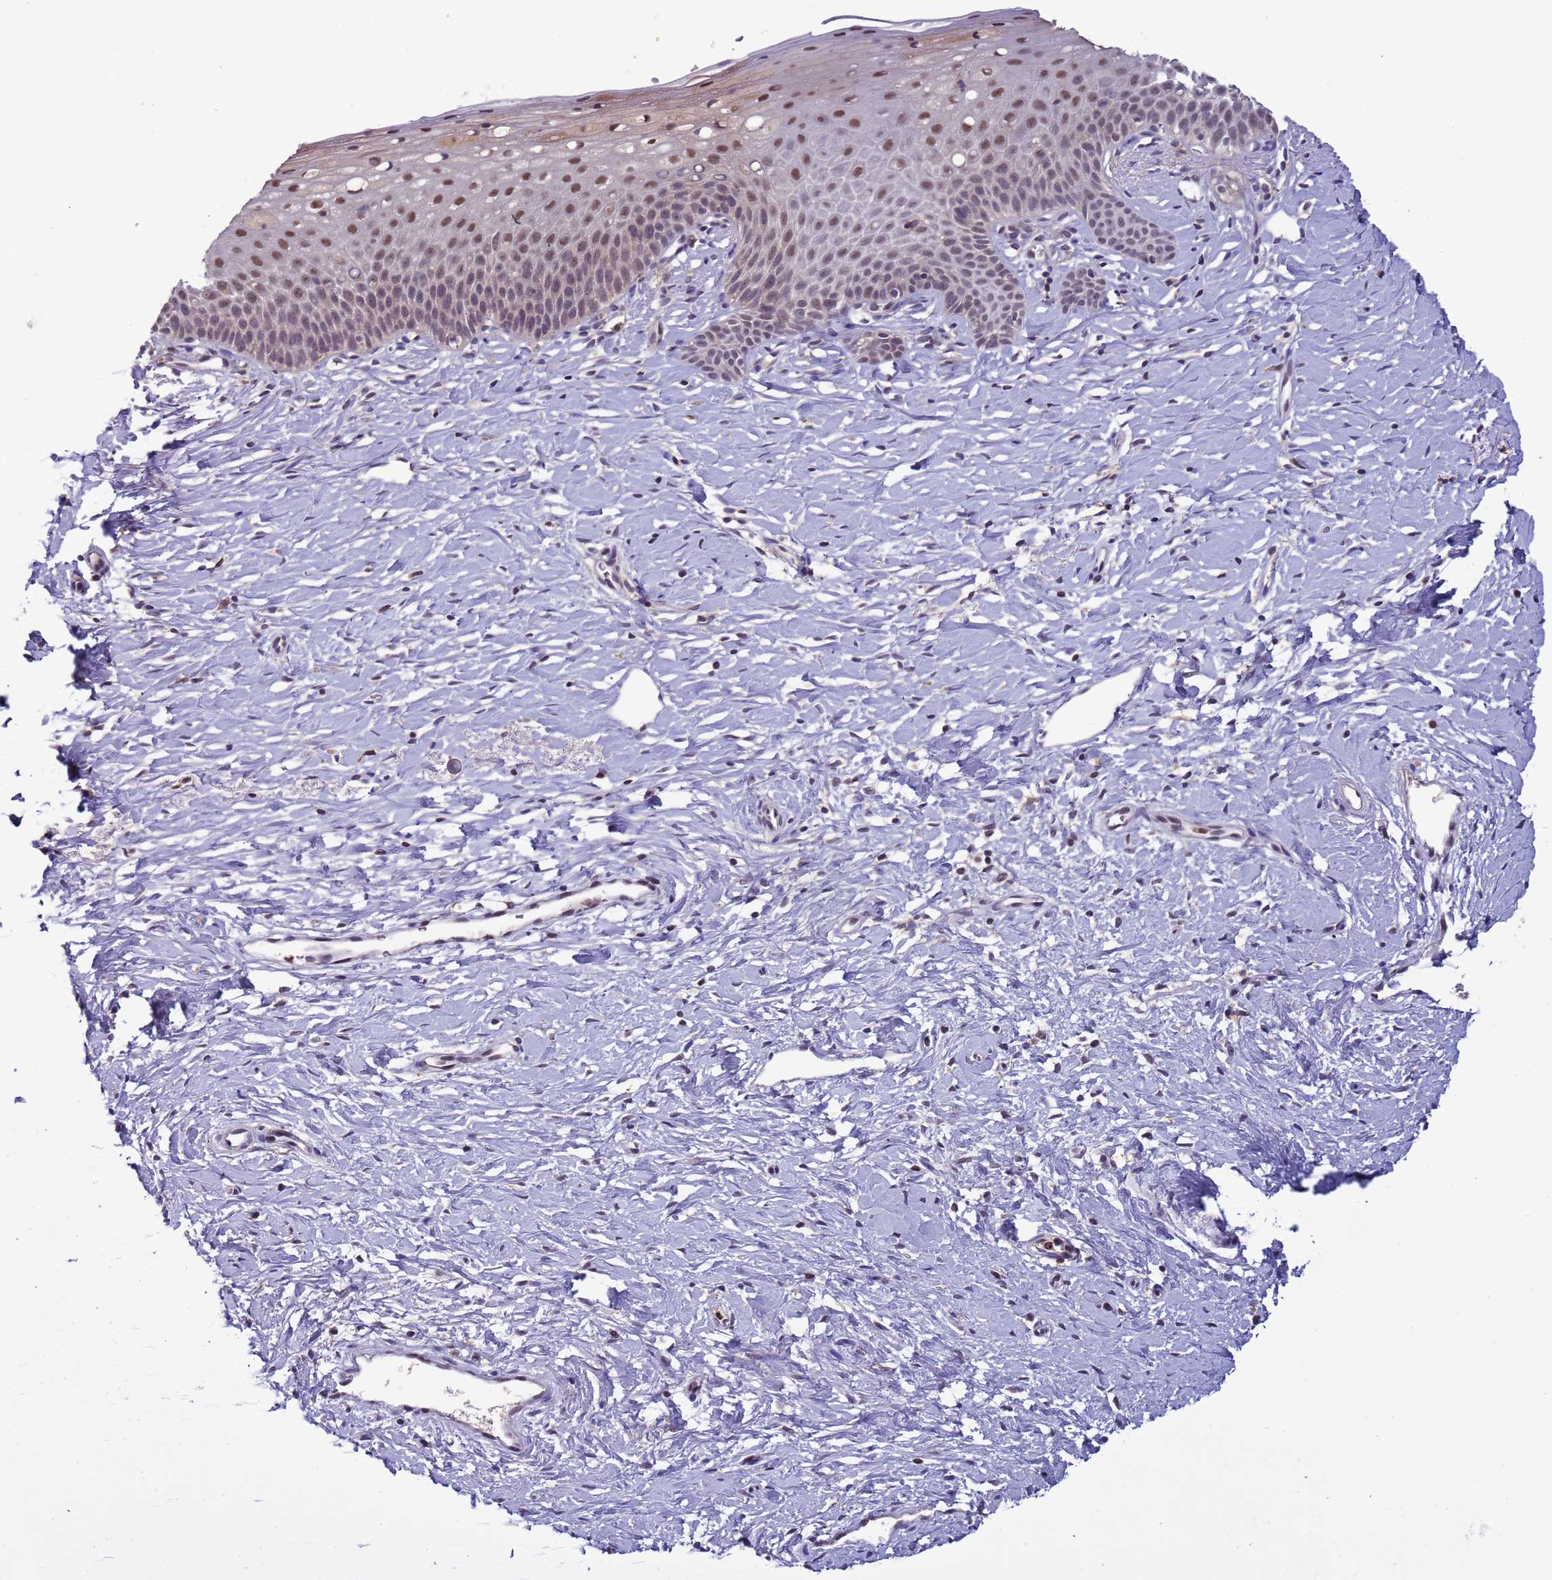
{"staining": {"intensity": "moderate", "quantity": ">75%", "location": "cytoplasmic/membranous,nuclear"}, "tissue": "cervix", "cell_type": "Glandular cells", "image_type": "normal", "snomed": [{"axis": "morphology", "description": "Normal tissue, NOS"}, {"axis": "topography", "description": "Cervix"}], "caption": "The photomicrograph shows immunohistochemical staining of benign cervix. There is moderate cytoplasmic/membranous,nuclear staining is appreciated in about >75% of glandular cells.", "gene": "CD53", "patient": {"sex": "female", "age": 36}}